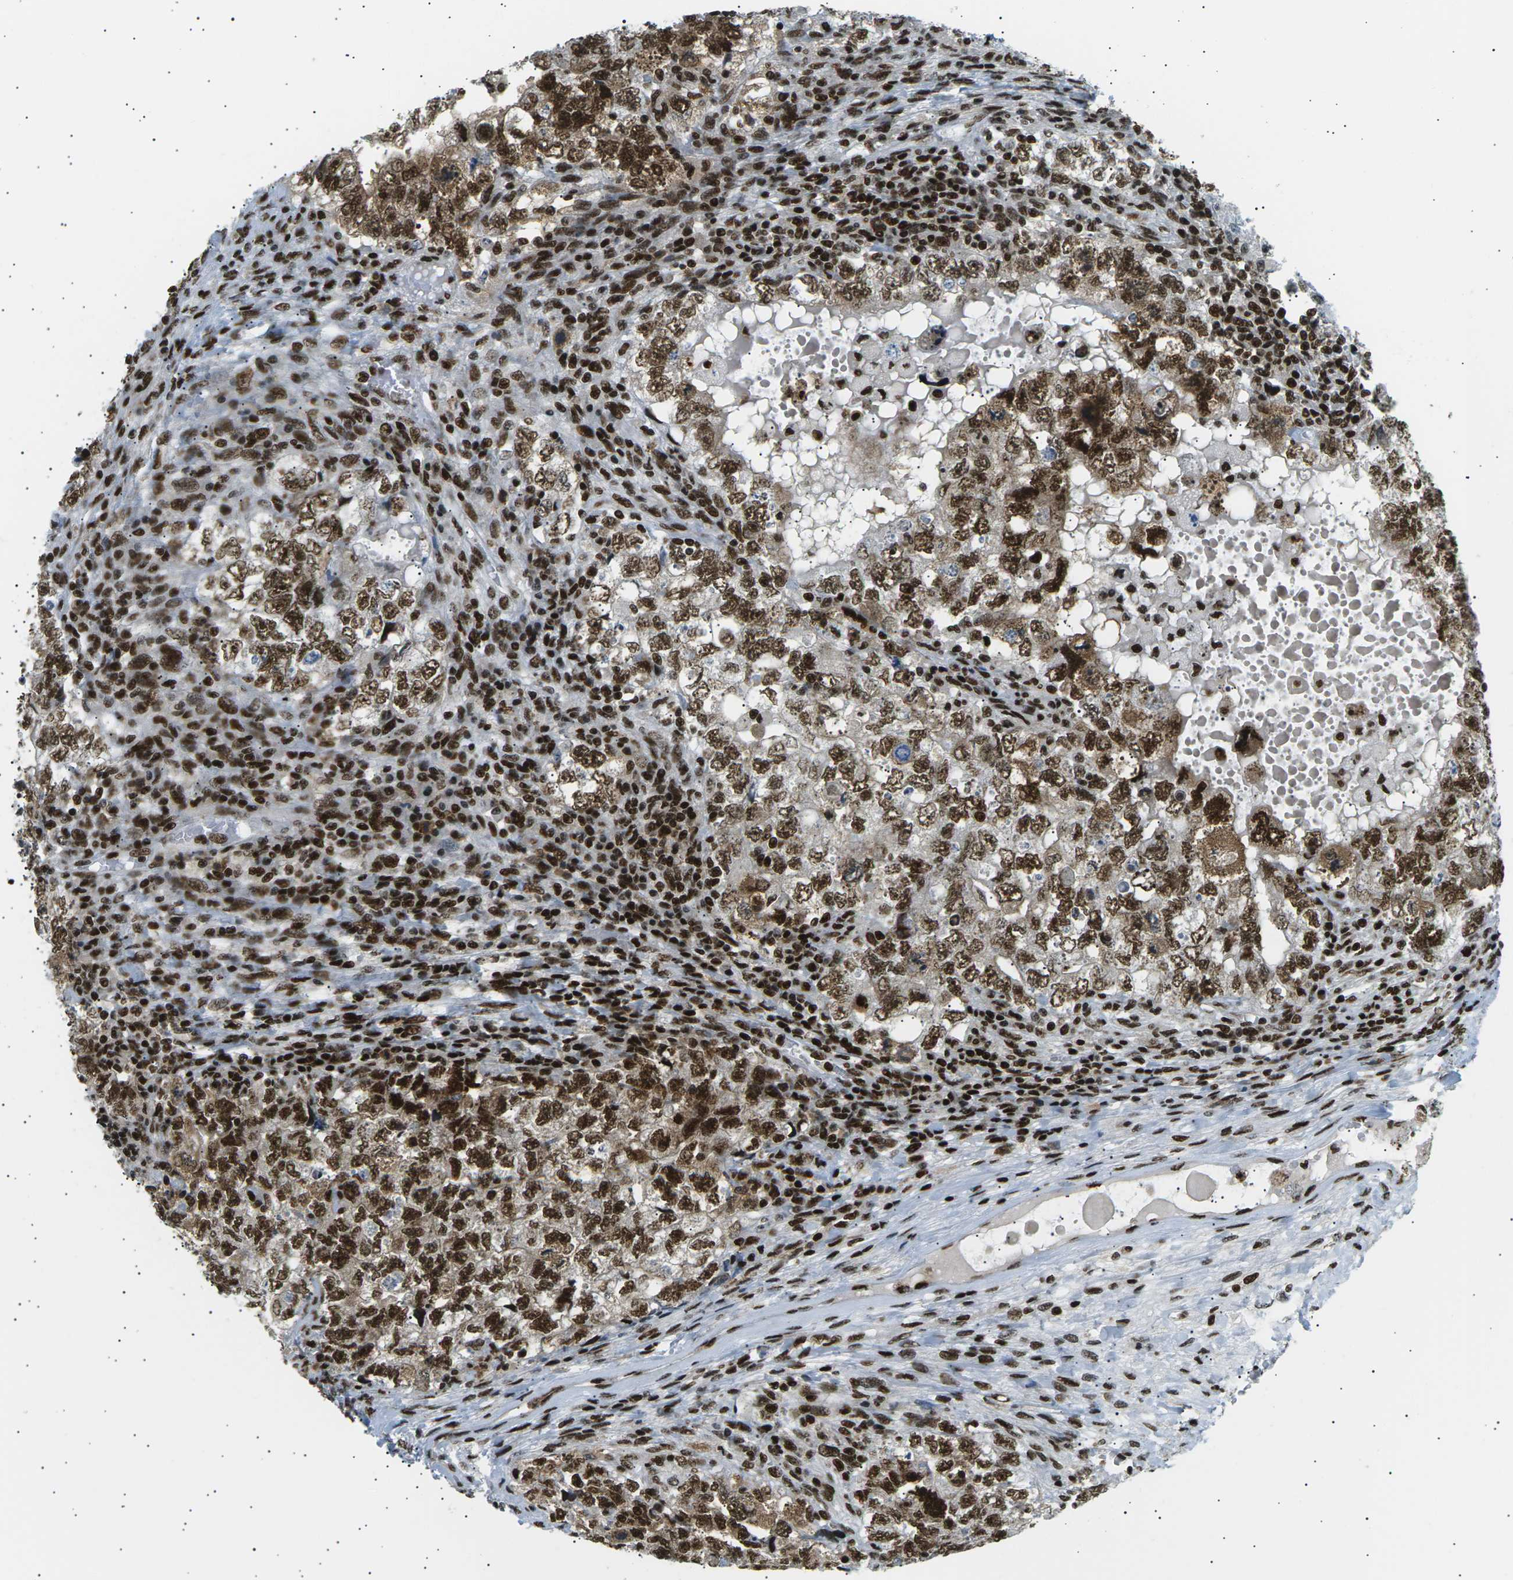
{"staining": {"intensity": "strong", "quantity": ">75%", "location": "cytoplasmic/membranous,nuclear"}, "tissue": "testis cancer", "cell_type": "Tumor cells", "image_type": "cancer", "snomed": [{"axis": "morphology", "description": "Carcinoma, Embryonal, NOS"}, {"axis": "topography", "description": "Testis"}], "caption": "IHC of human testis cancer (embryonal carcinoma) demonstrates high levels of strong cytoplasmic/membranous and nuclear expression in approximately >75% of tumor cells.", "gene": "RPA2", "patient": {"sex": "male", "age": 36}}